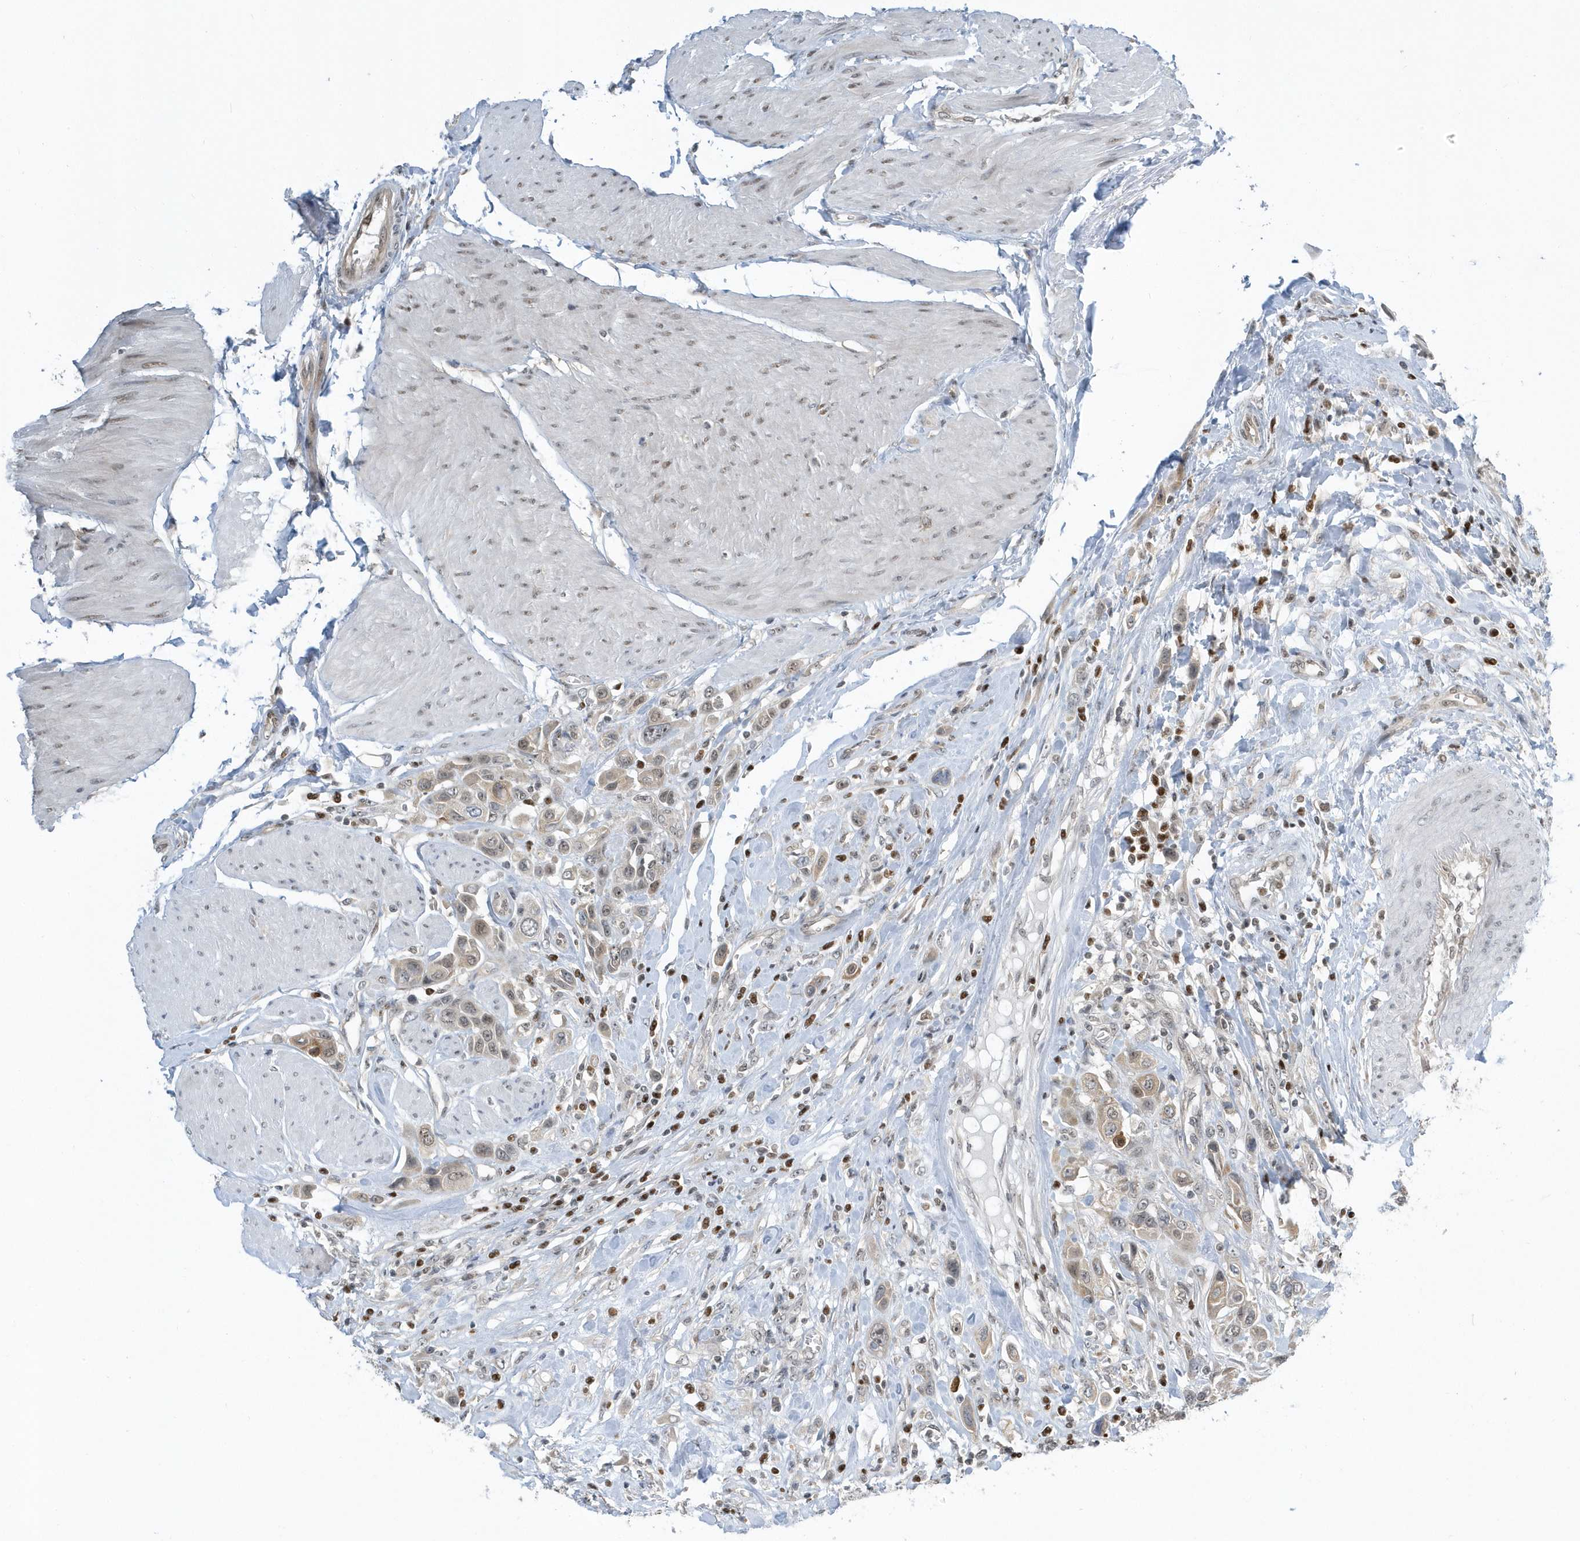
{"staining": {"intensity": "weak", "quantity": "25%-75%", "location": "nuclear"}, "tissue": "urothelial cancer", "cell_type": "Tumor cells", "image_type": "cancer", "snomed": [{"axis": "morphology", "description": "Urothelial carcinoma, High grade"}, {"axis": "topography", "description": "Urinary bladder"}], "caption": "IHC micrograph of urothelial carcinoma (high-grade) stained for a protein (brown), which exhibits low levels of weak nuclear positivity in approximately 25%-75% of tumor cells.", "gene": "ZNF740", "patient": {"sex": "male", "age": 50}}